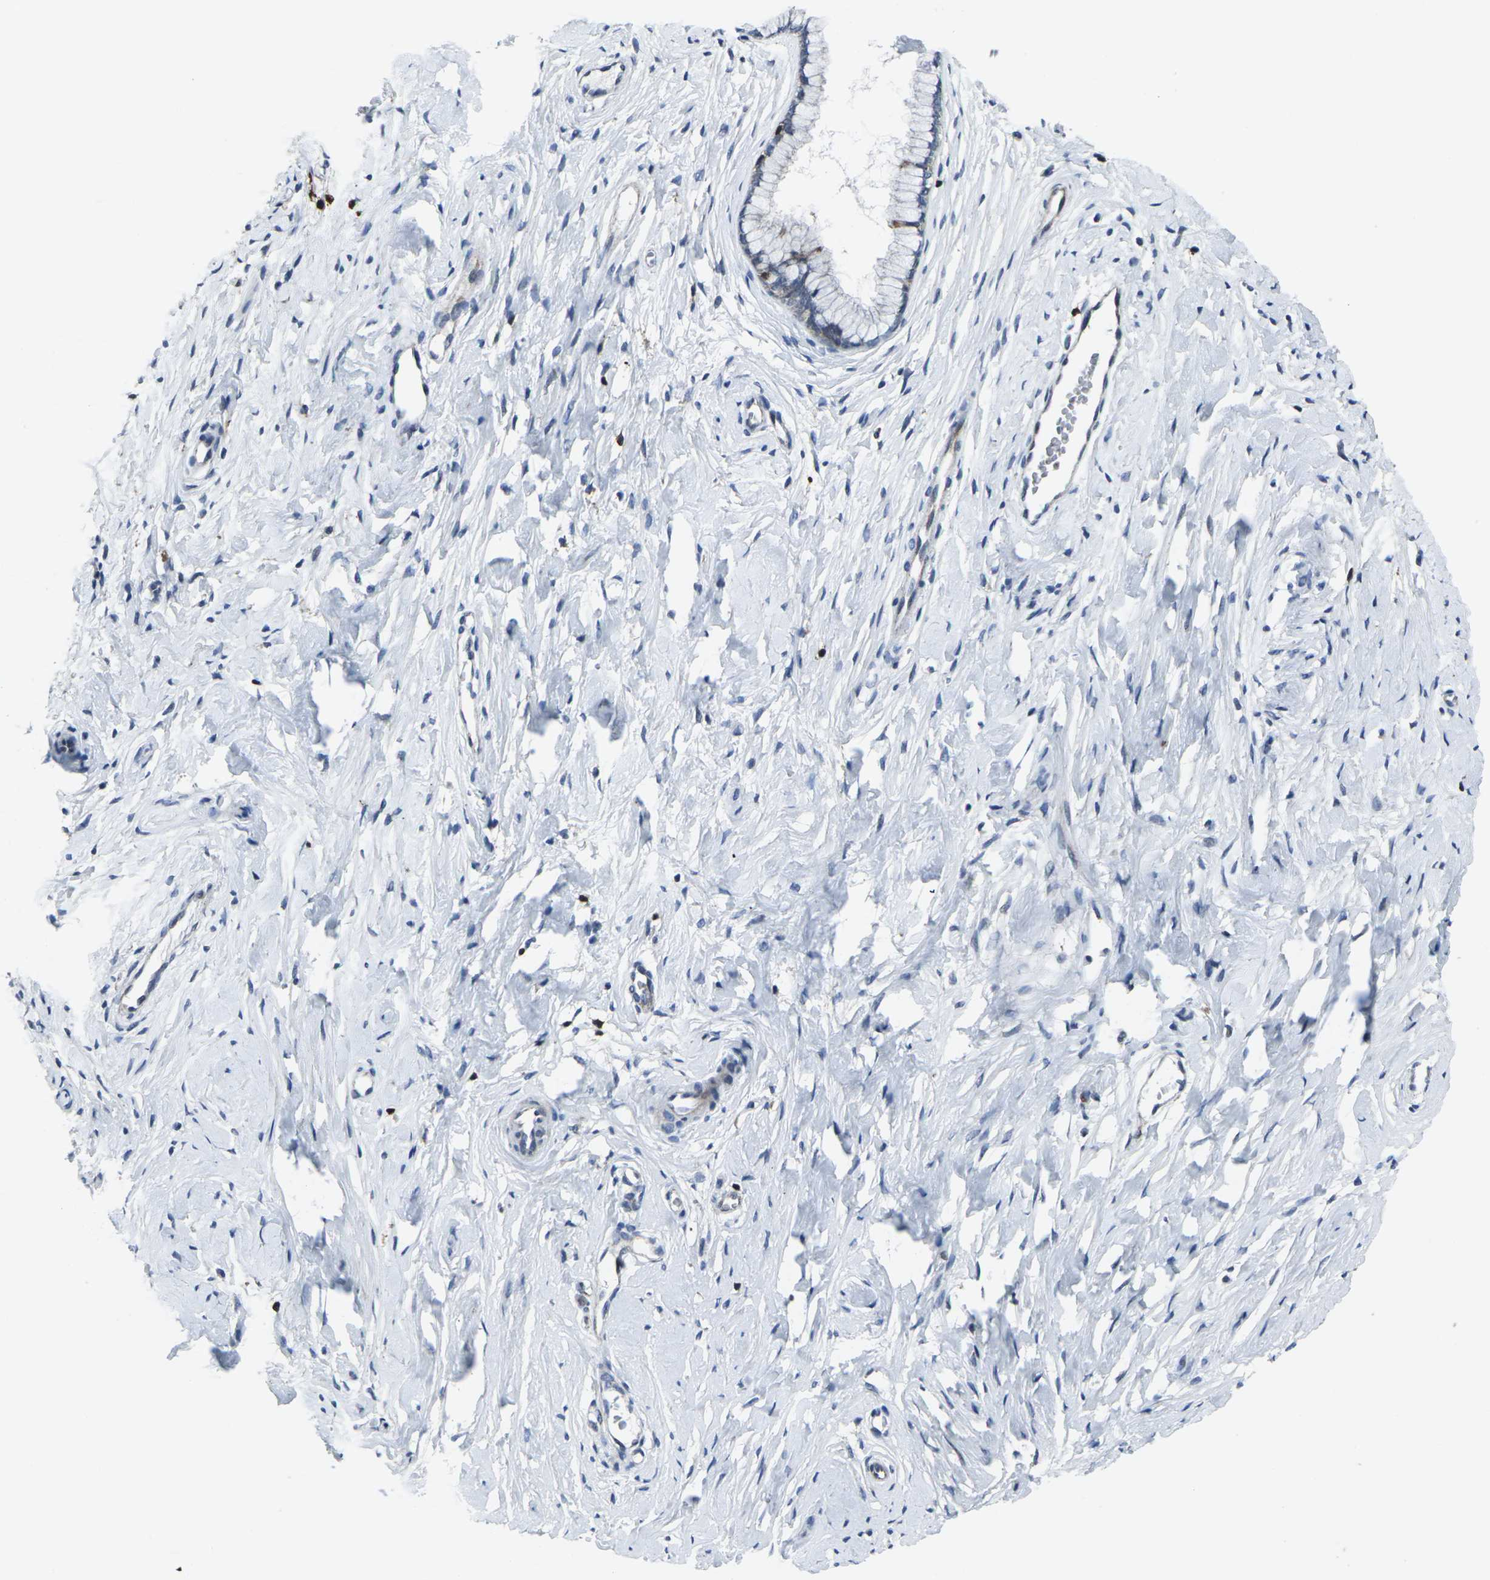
{"staining": {"intensity": "negative", "quantity": "none", "location": "none"}, "tissue": "cervix", "cell_type": "Glandular cells", "image_type": "normal", "snomed": [{"axis": "morphology", "description": "Normal tissue, NOS"}, {"axis": "topography", "description": "Cervix"}], "caption": "Immunohistochemical staining of benign cervix shows no significant expression in glandular cells.", "gene": "STAT4", "patient": {"sex": "female", "age": 65}}